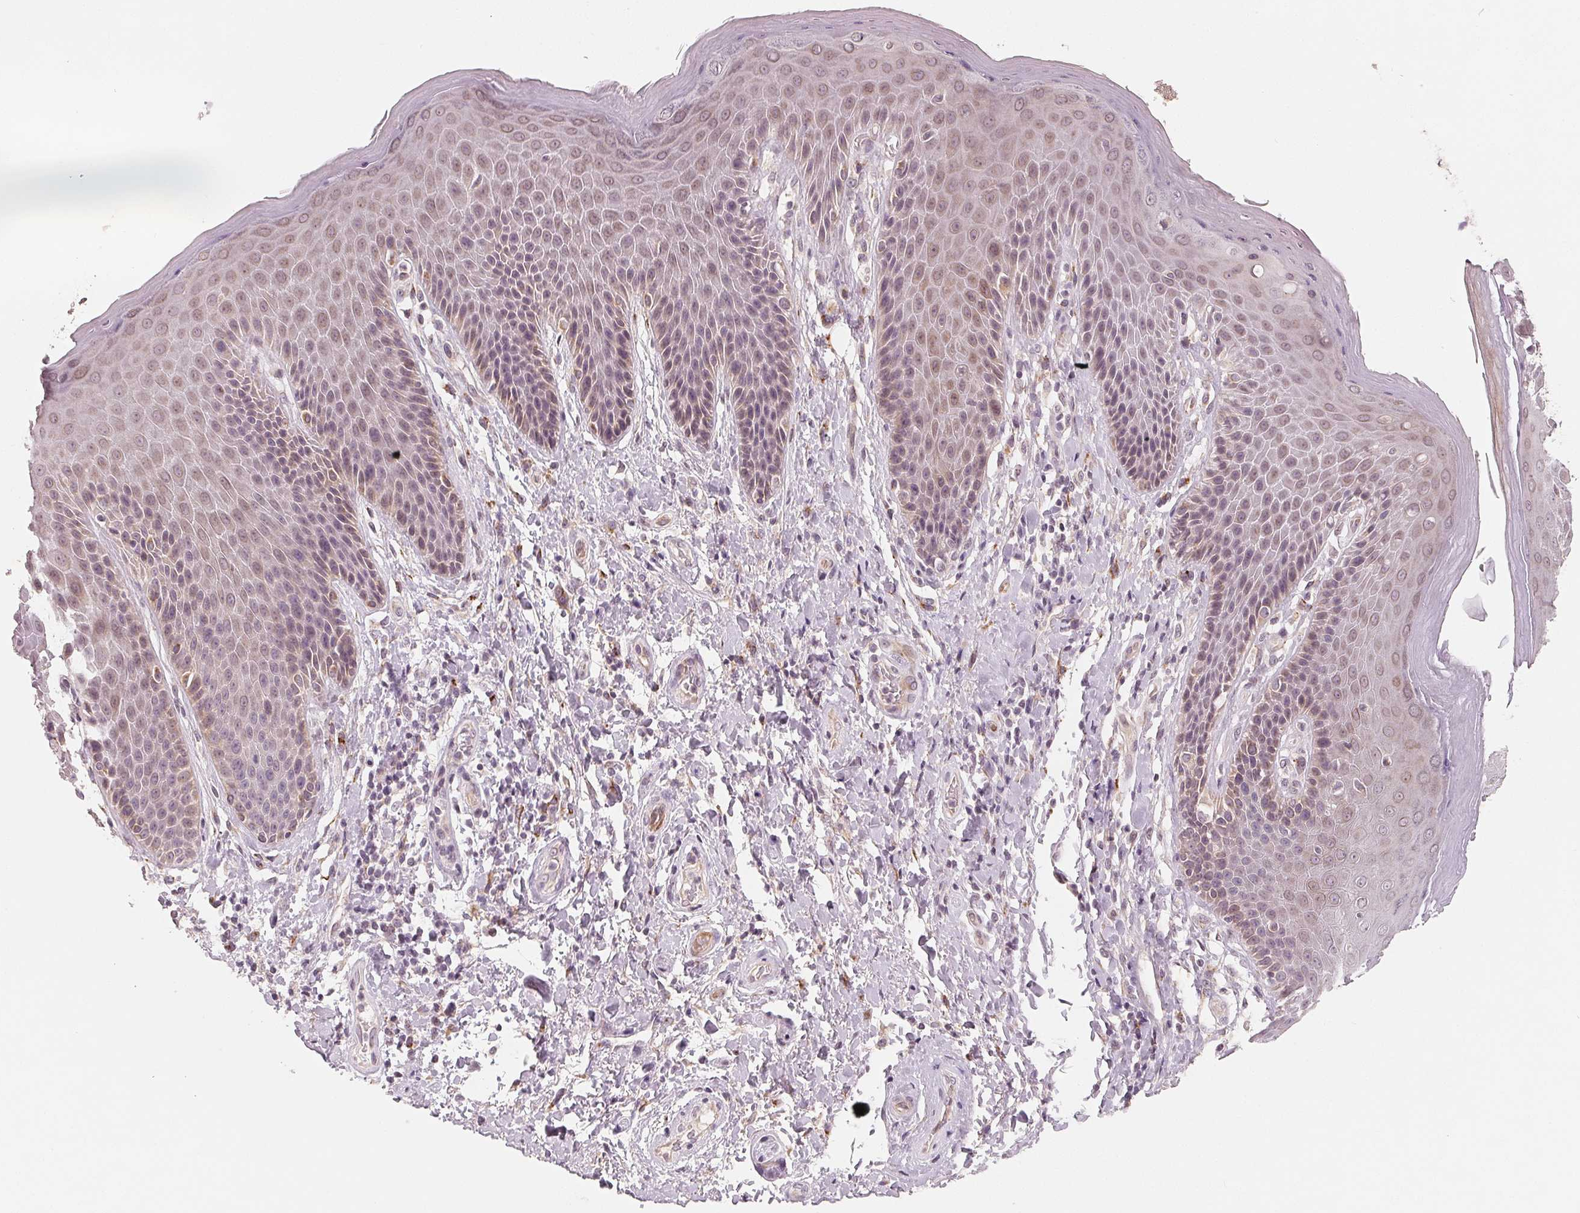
{"staining": {"intensity": "weak", "quantity": "25%-75%", "location": "cytoplasmic/membranous"}, "tissue": "skin", "cell_type": "Epidermal cells", "image_type": "normal", "snomed": [{"axis": "morphology", "description": "Normal tissue, NOS"}, {"axis": "topography", "description": "Anal"}, {"axis": "topography", "description": "Peripheral nerve tissue"}], "caption": "Weak cytoplasmic/membranous protein positivity is seen in about 25%-75% of epidermal cells in skin. (brown staining indicates protein expression, while blue staining denotes nuclei).", "gene": "TMSB15B", "patient": {"sex": "male", "age": 51}}